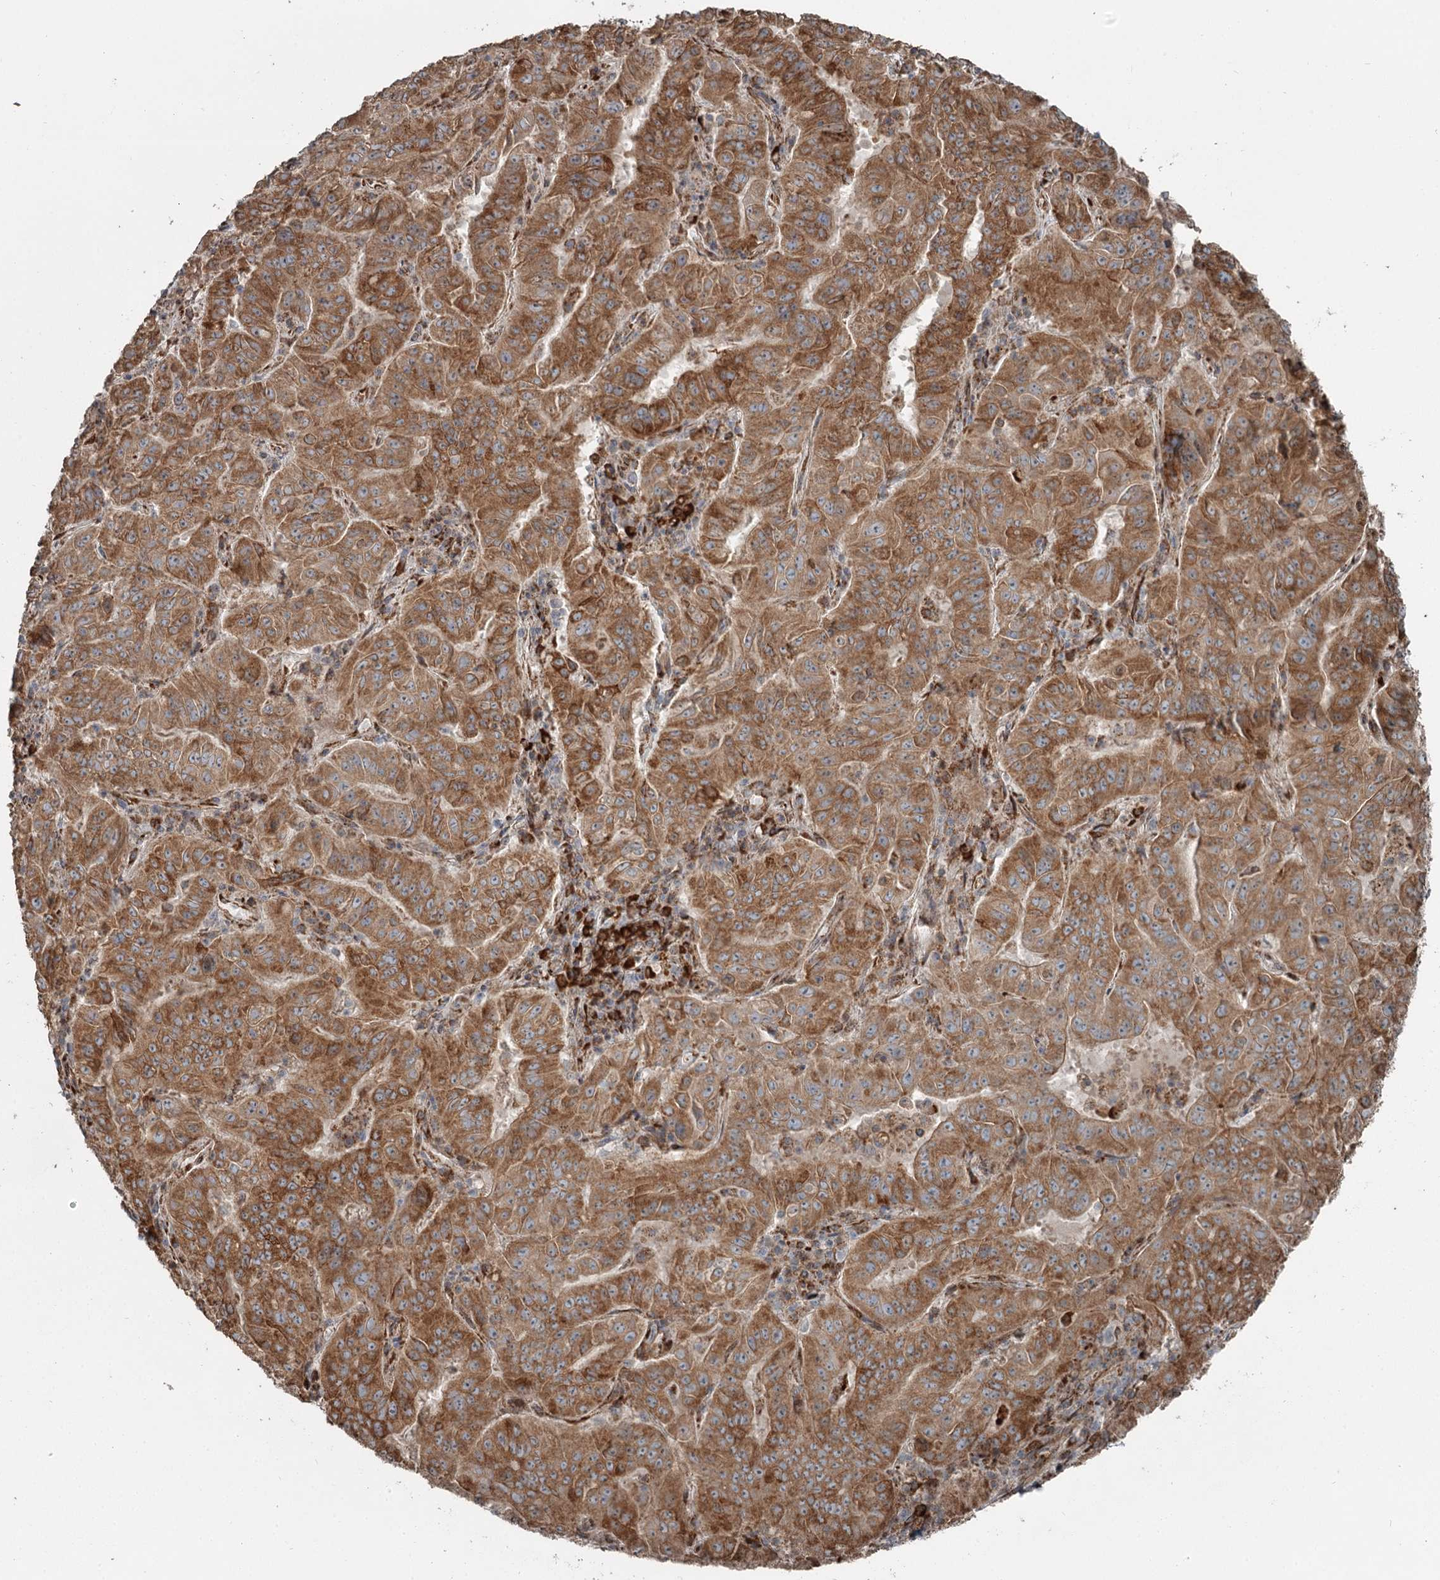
{"staining": {"intensity": "moderate", "quantity": ">75%", "location": "cytoplasmic/membranous"}, "tissue": "pancreatic cancer", "cell_type": "Tumor cells", "image_type": "cancer", "snomed": [{"axis": "morphology", "description": "Adenocarcinoma, NOS"}, {"axis": "topography", "description": "Pancreas"}], "caption": "There is medium levels of moderate cytoplasmic/membranous expression in tumor cells of pancreatic cancer (adenocarcinoma), as demonstrated by immunohistochemical staining (brown color).", "gene": "RASSF8", "patient": {"sex": "male", "age": 63}}